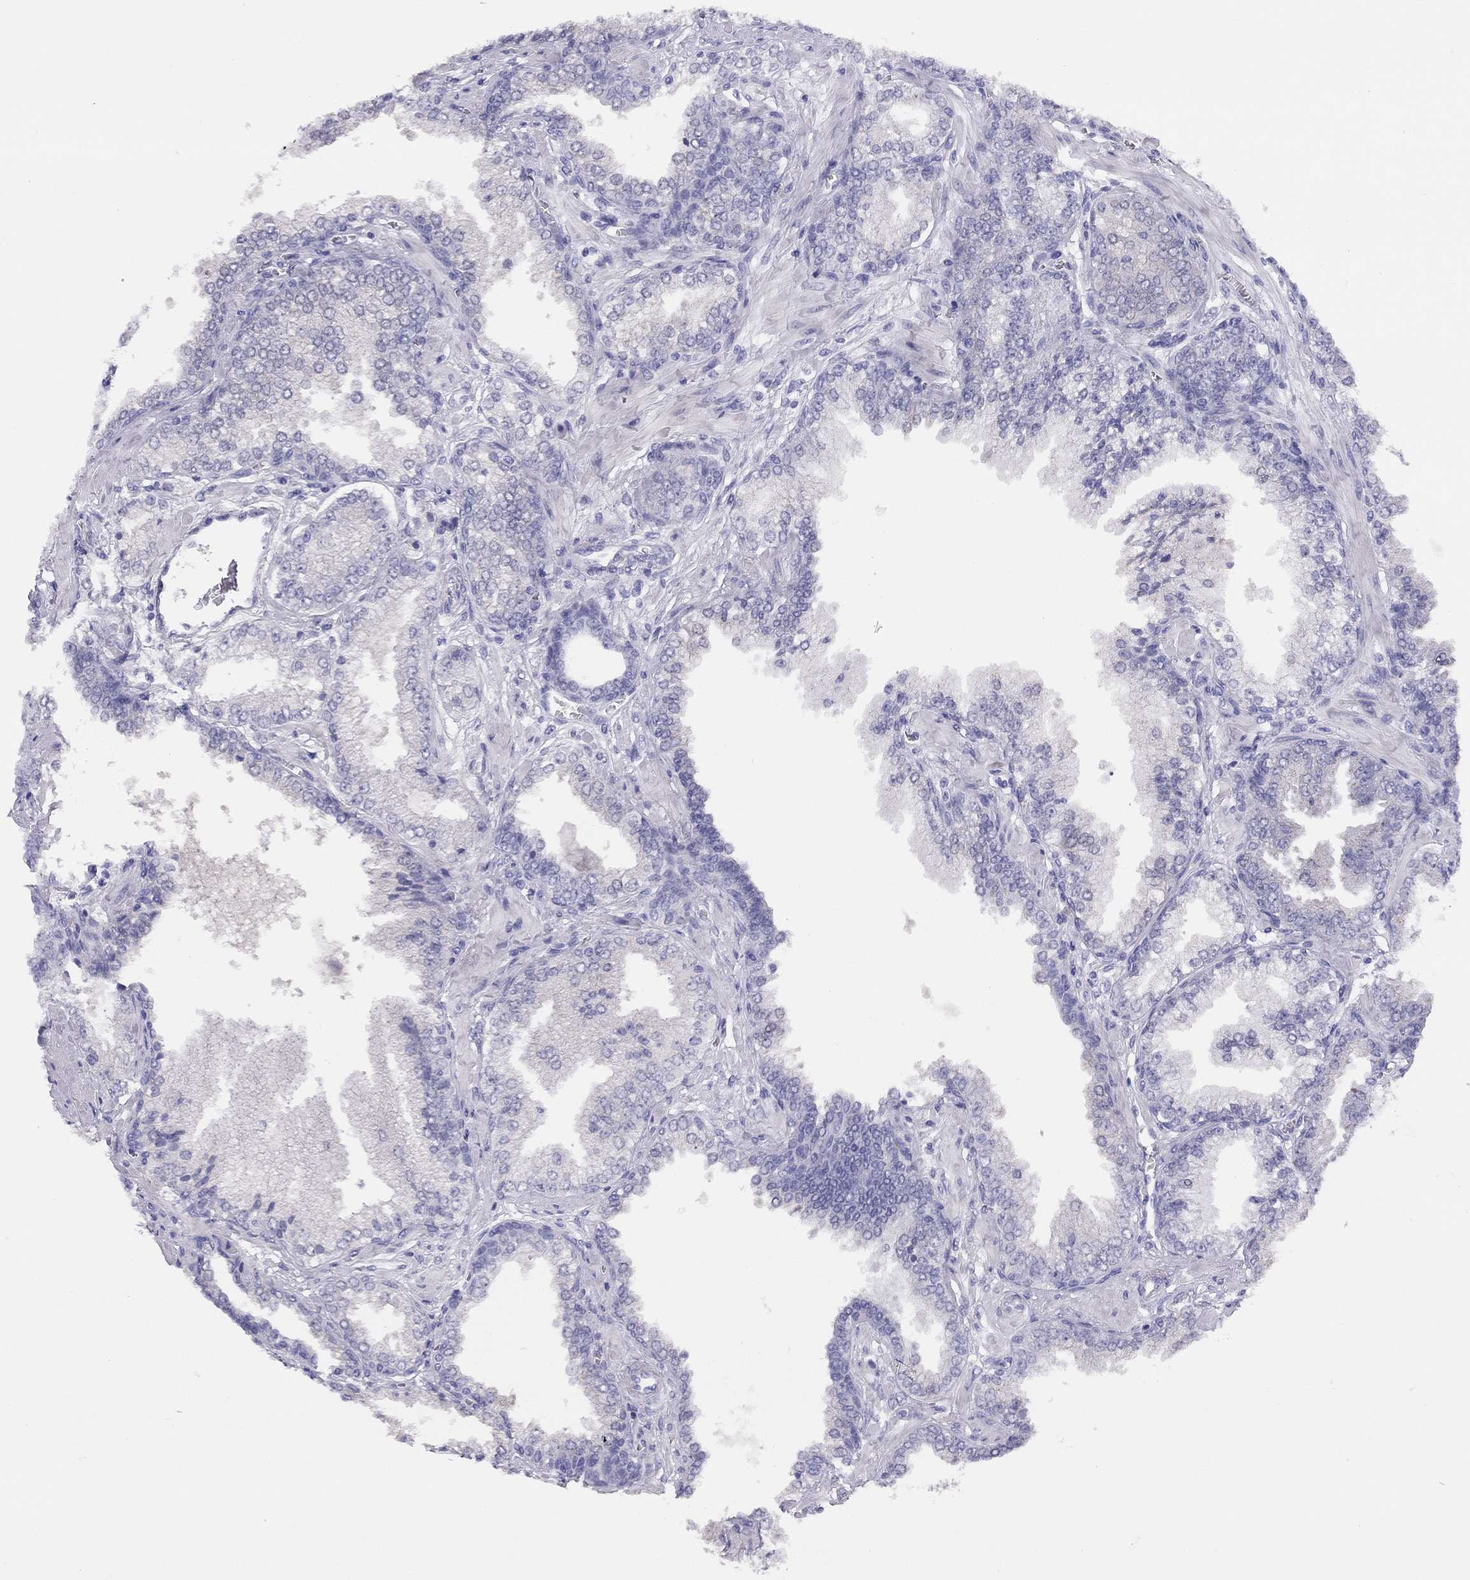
{"staining": {"intensity": "negative", "quantity": "none", "location": "none"}, "tissue": "prostate cancer", "cell_type": "Tumor cells", "image_type": "cancer", "snomed": [{"axis": "morphology", "description": "Adenocarcinoma, NOS"}, {"axis": "topography", "description": "Prostate"}], "caption": "IHC of prostate cancer reveals no positivity in tumor cells.", "gene": "LRIT2", "patient": {"sex": "male", "age": 64}}